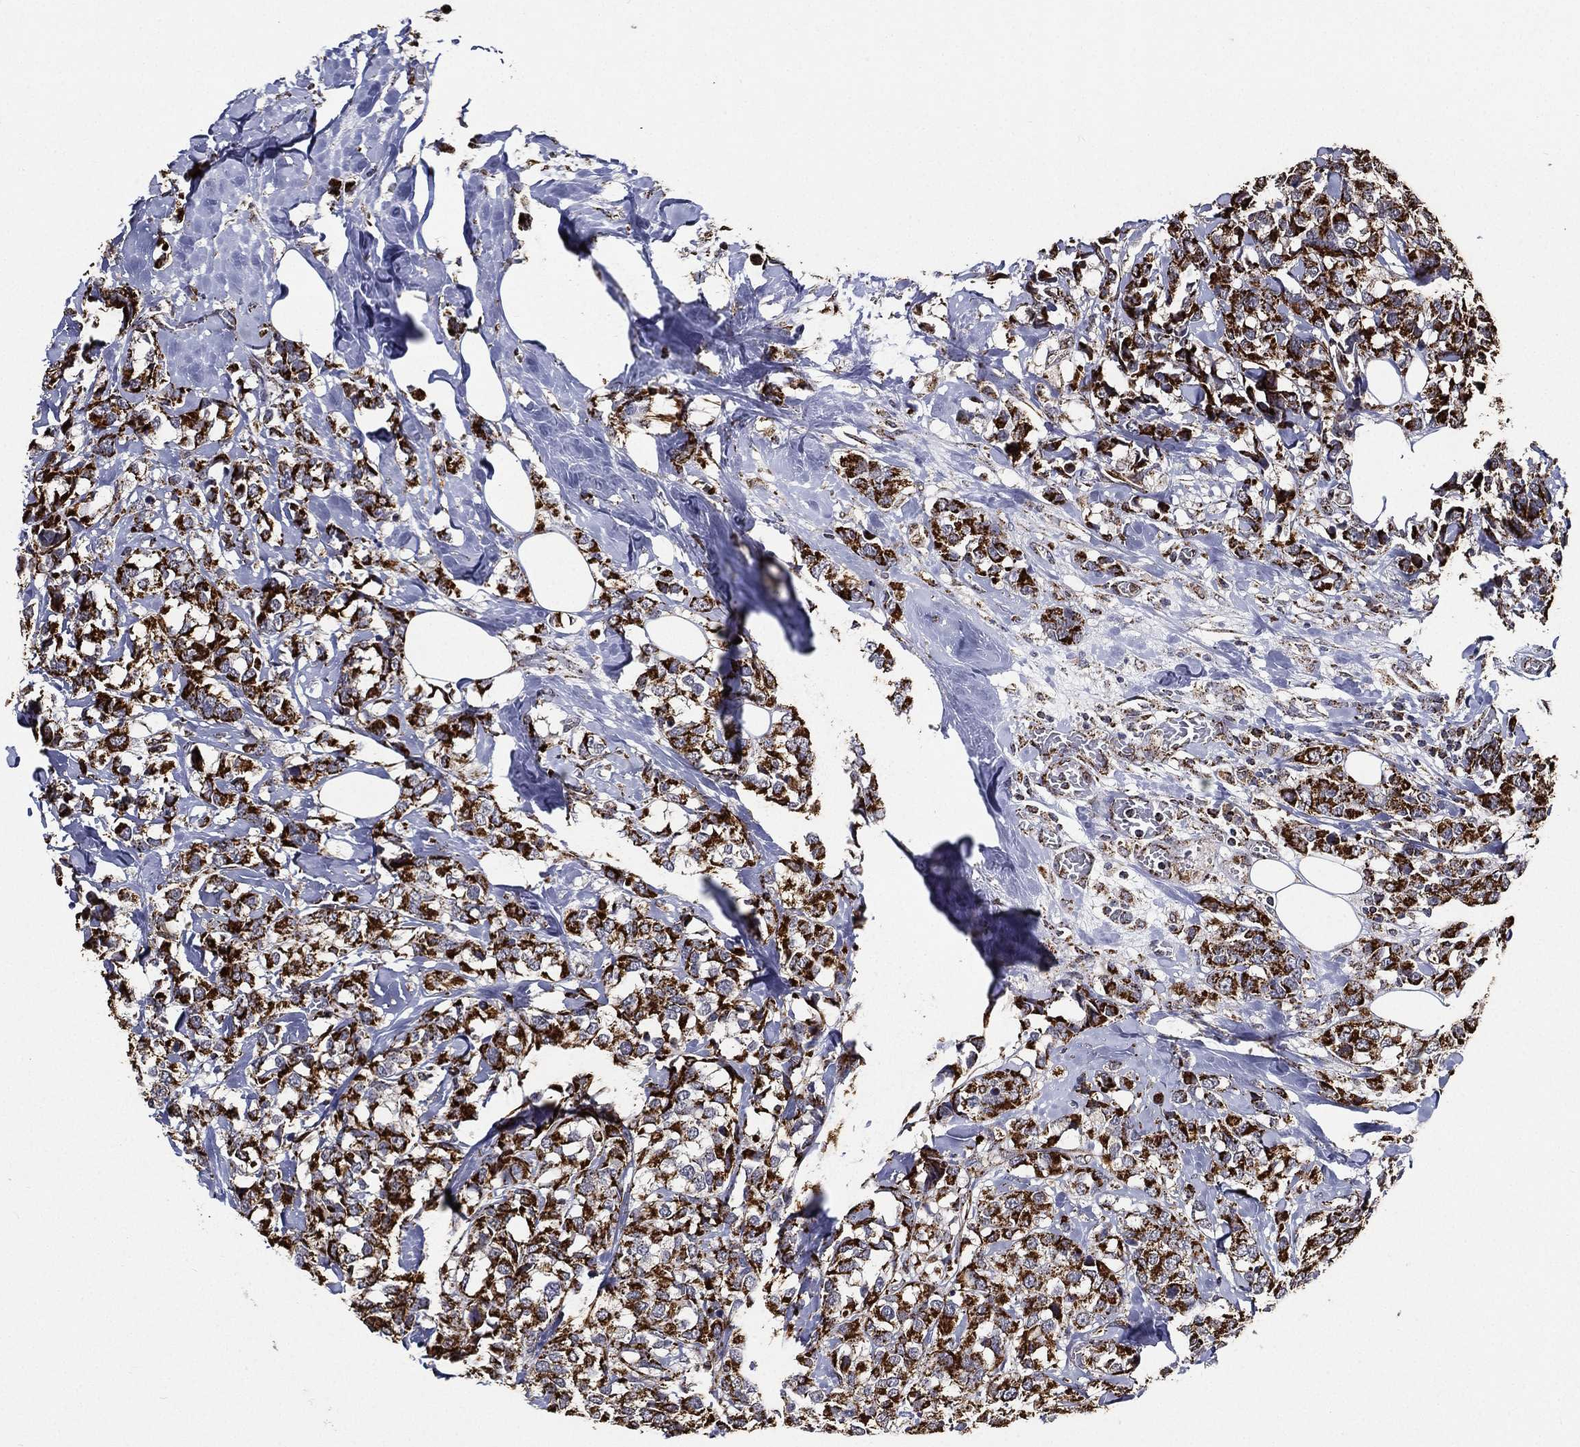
{"staining": {"intensity": "strong", "quantity": ">75%", "location": "cytoplasmic/membranous"}, "tissue": "breast cancer", "cell_type": "Tumor cells", "image_type": "cancer", "snomed": [{"axis": "morphology", "description": "Lobular carcinoma"}, {"axis": "topography", "description": "Breast"}], "caption": "A high amount of strong cytoplasmic/membranous positivity is seen in about >75% of tumor cells in breast cancer (lobular carcinoma) tissue.", "gene": "NDUFAB1", "patient": {"sex": "female", "age": 59}}